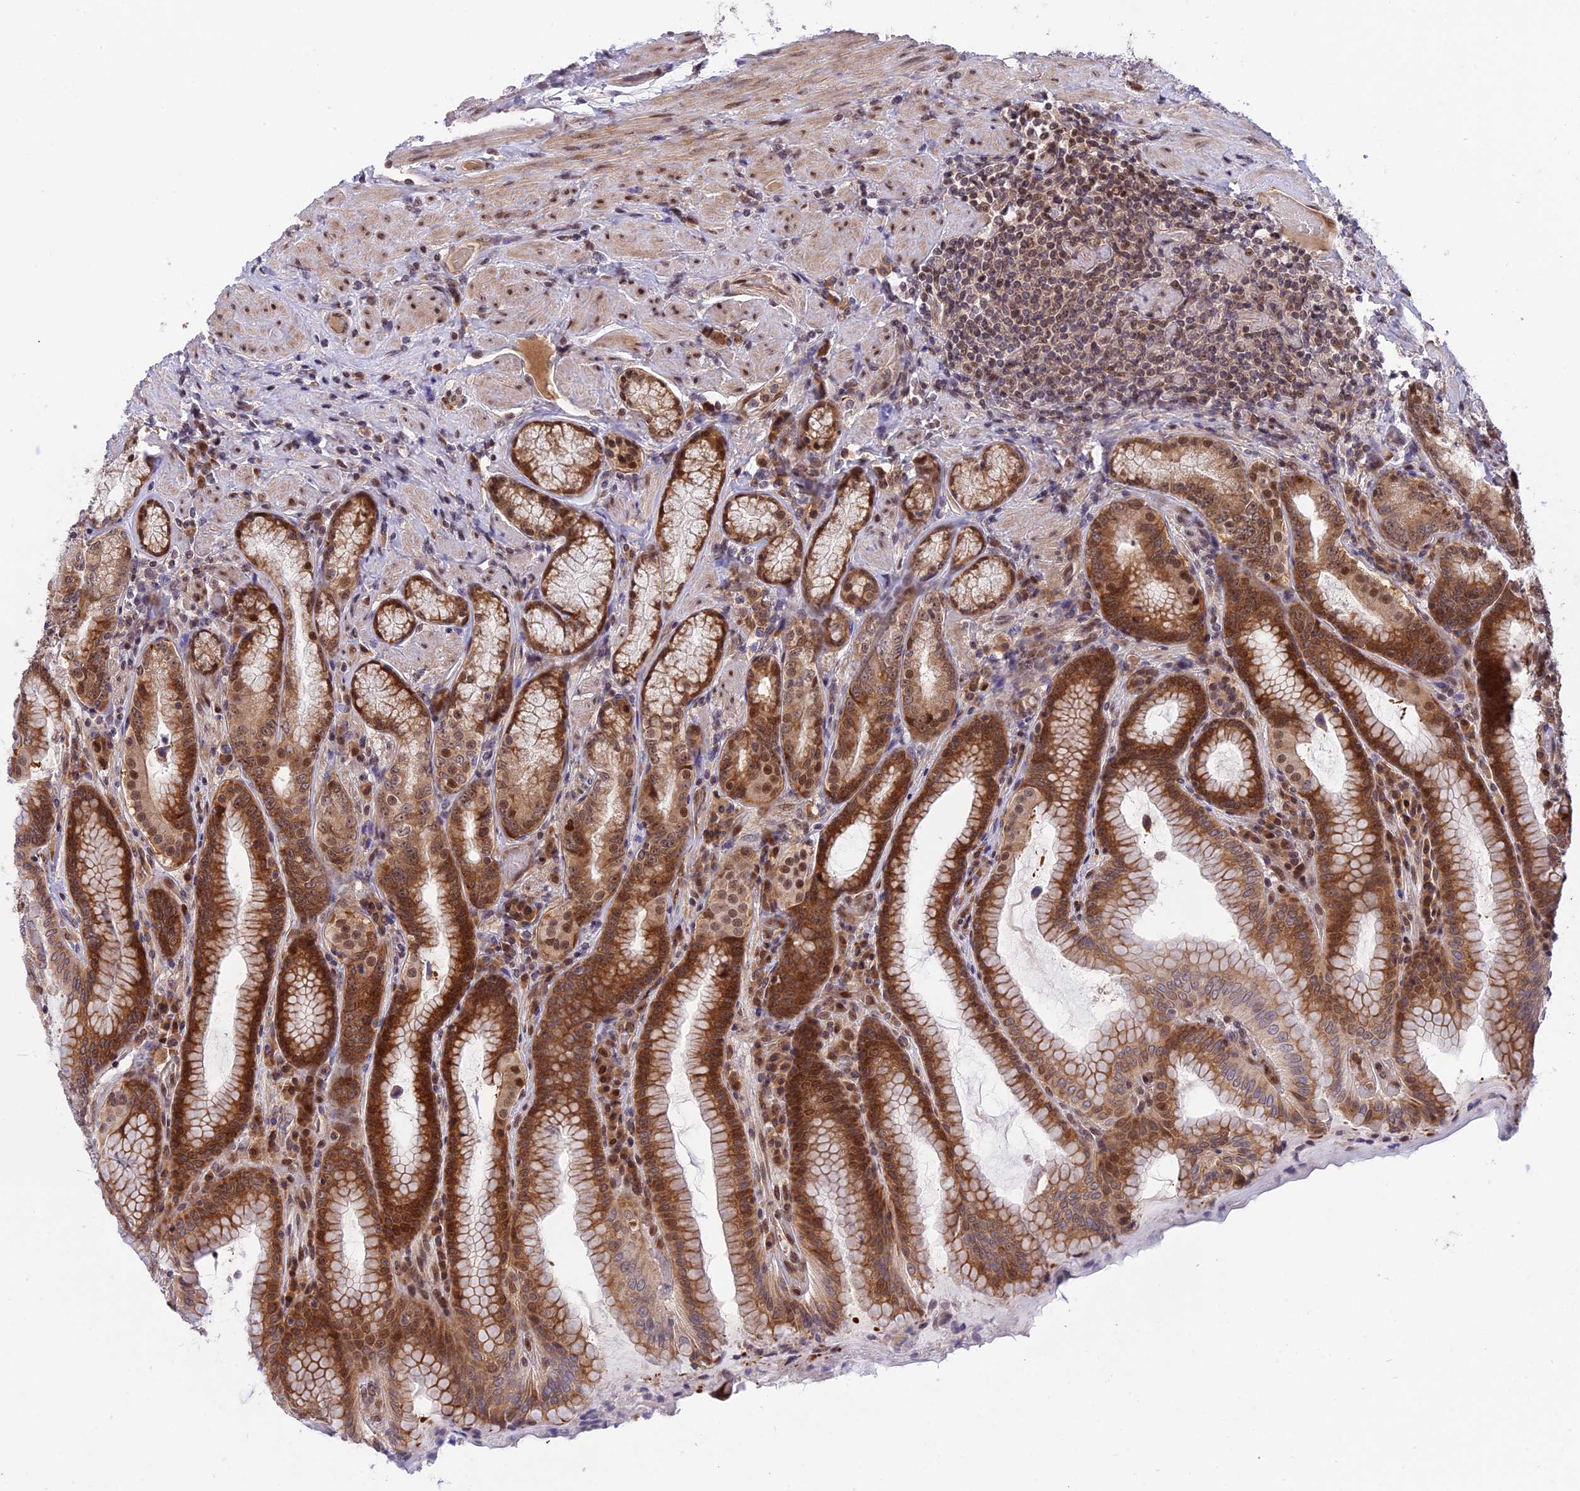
{"staining": {"intensity": "strong", "quantity": "25%-75%", "location": "cytoplasmic/membranous,nuclear"}, "tissue": "stomach", "cell_type": "Glandular cells", "image_type": "normal", "snomed": [{"axis": "morphology", "description": "Normal tissue, NOS"}, {"axis": "topography", "description": "Stomach, upper"}, {"axis": "topography", "description": "Stomach, lower"}], "caption": "This histopathology image exhibits benign stomach stained with immunohistochemistry (IHC) to label a protein in brown. The cytoplasmic/membranous,nuclear of glandular cells show strong positivity for the protein. Nuclei are counter-stained blue.", "gene": "ZNF428", "patient": {"sex": "female", "age": 76}}